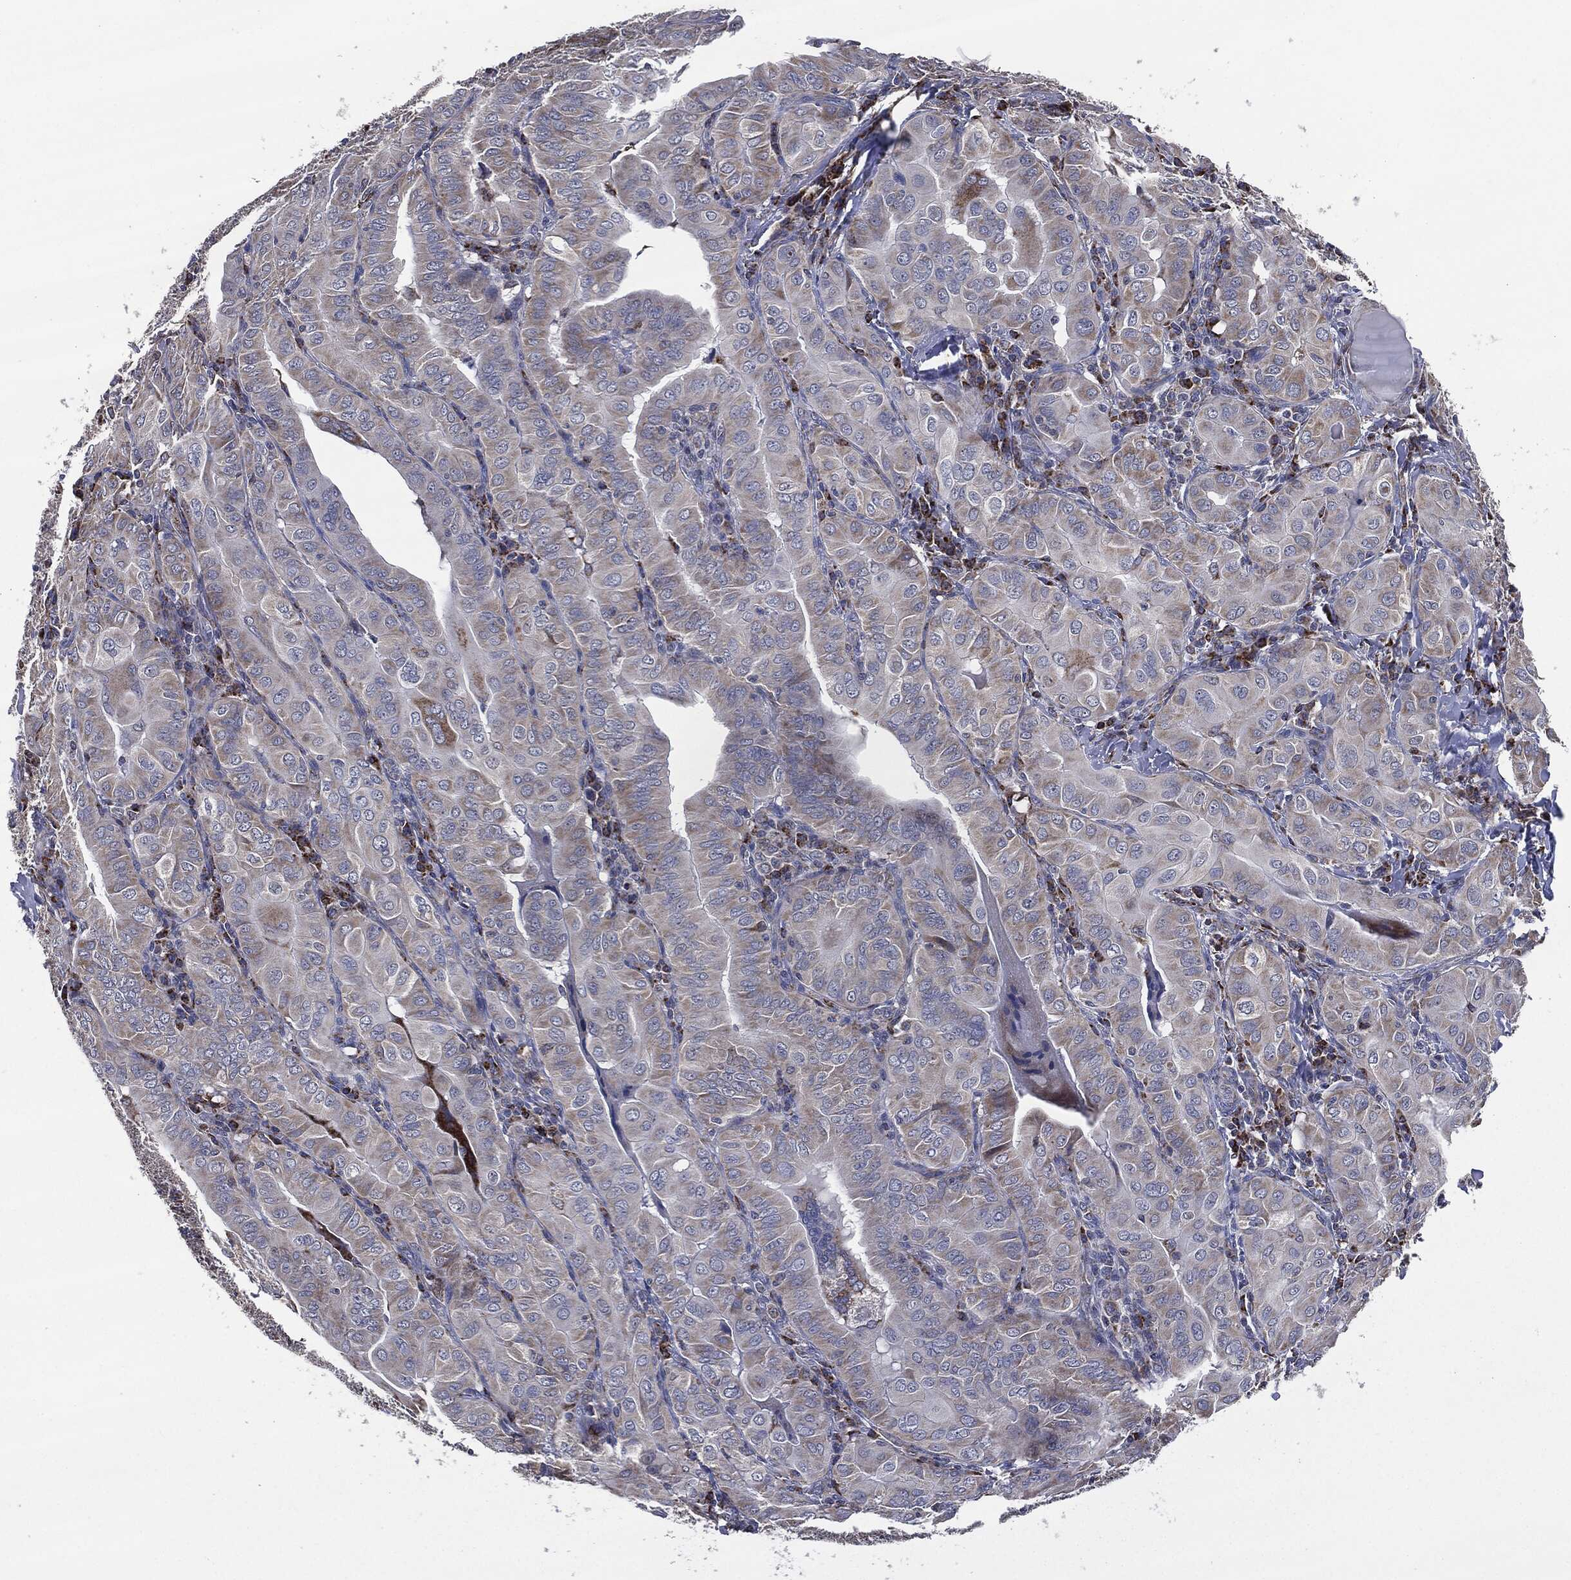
{"staining": {"intensity": "weak", "quantity": "<25%", "location": "cytoplasmic/membranous"}, "tissue": "thyroid cancer", "cell_type": "Tumor cells", "image_type": "cancer", "snomed": [{"axis": "morphology", "description": "Papillary adenocarcinoma, NOS"}, {"axis": "topography", "description": "Thyroid gland"}], "caption": "Immunohistochemical staining of thyroid cancer demonstrates no significant positivity in tumor cells.", "gene": "NDUFV2", "patient": {"sex": "female", "age": 37}}